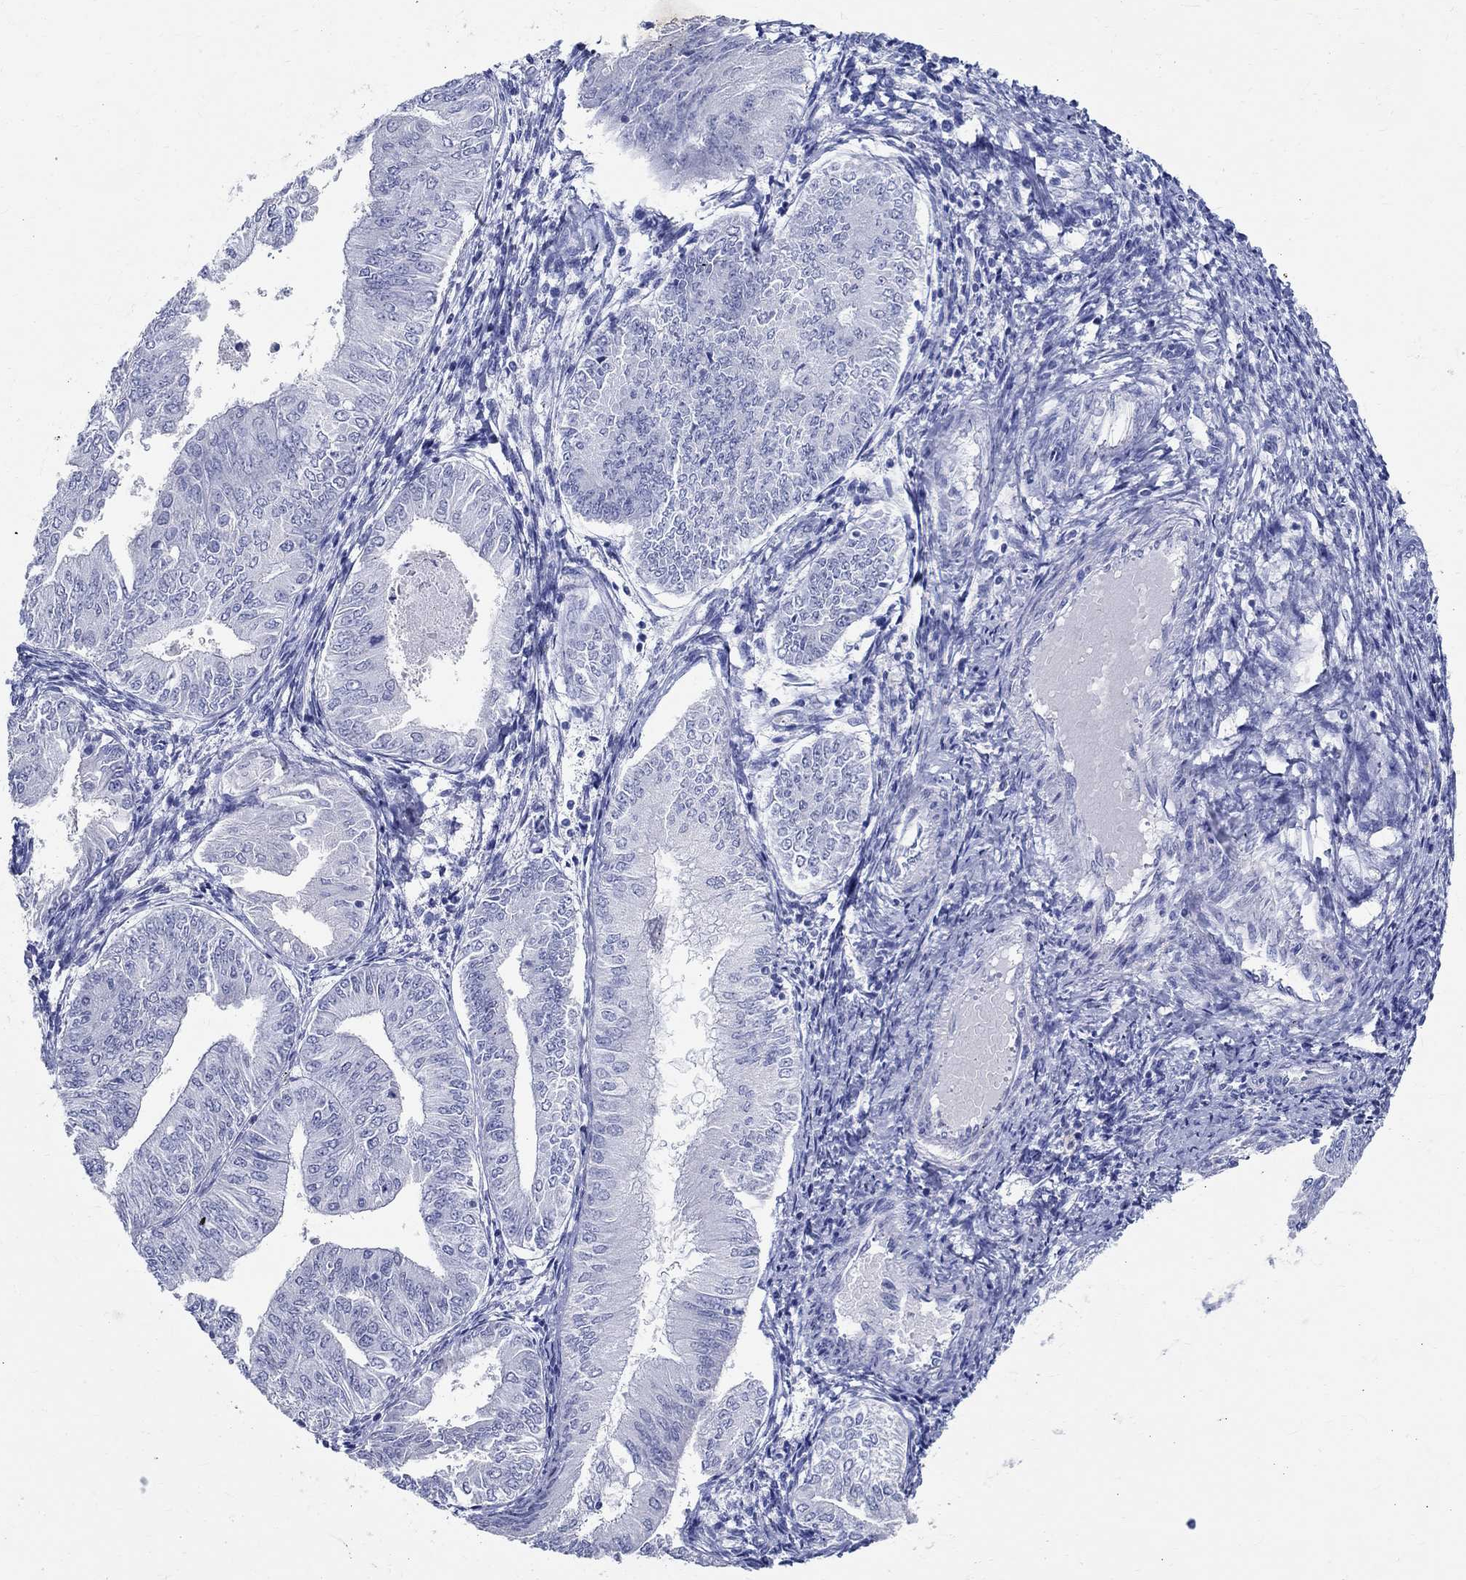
{"staining": {"intensity": "negative", "quantity": "none", "location": "none"}, "tissue": "endometrial cancer", "cell_type": "Tumor cells", "image_type": "cancer", "snomed": [{"axis": "morphology", "description": "Adenocarcinoma, NOS"}, {"axis": "topography", "description": "Endometrium"}], "caption": "Endometrial adenocarcinoma was stained to show a protein in brown. There is no significant positivity in tumor cells.", "gene": "TSPAN16", "patient": {"sex": "female", "age": 53}}